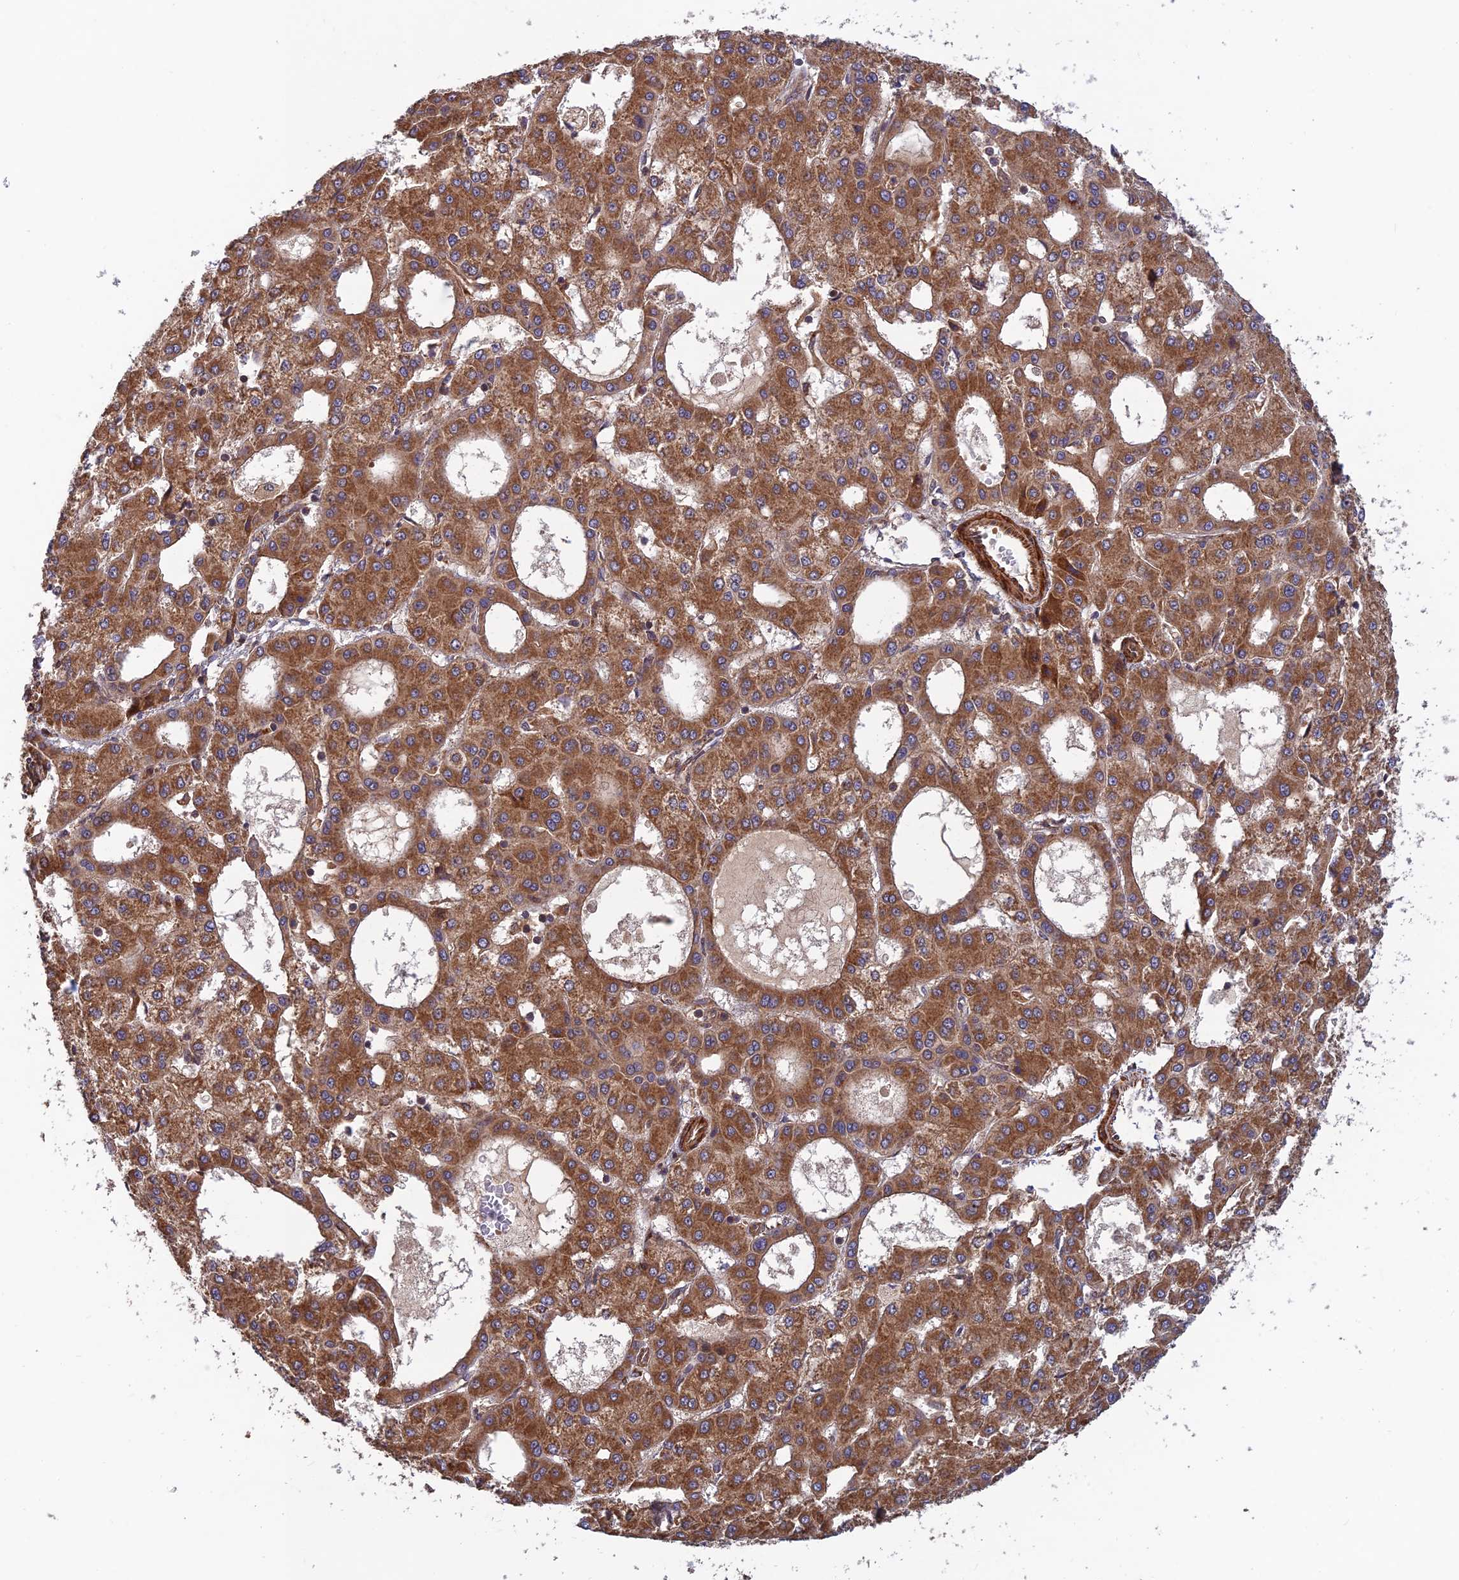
{"staining": {"intensity": "moderate", "quantity": ">75%", "location": "cytoplasmic/membranous"}, "tissue": "liver cancer", "cell_type": "Tumor cells", "image_type": "cancer", "snomed": [{"axis": "morphology", "description": "Carcinoma, Hepatocellular, NOS"}, {"axis": "topography", "description": "Liver"}], "caption": "A histopathology image of human liver cancer (hepatocellular carcinoma) stained for a protein shows moderate cytoplasmic/membranous brown staining in tumor cells.", "gene": "RELCH", "patient": {"sex": "male", "age": 47}}